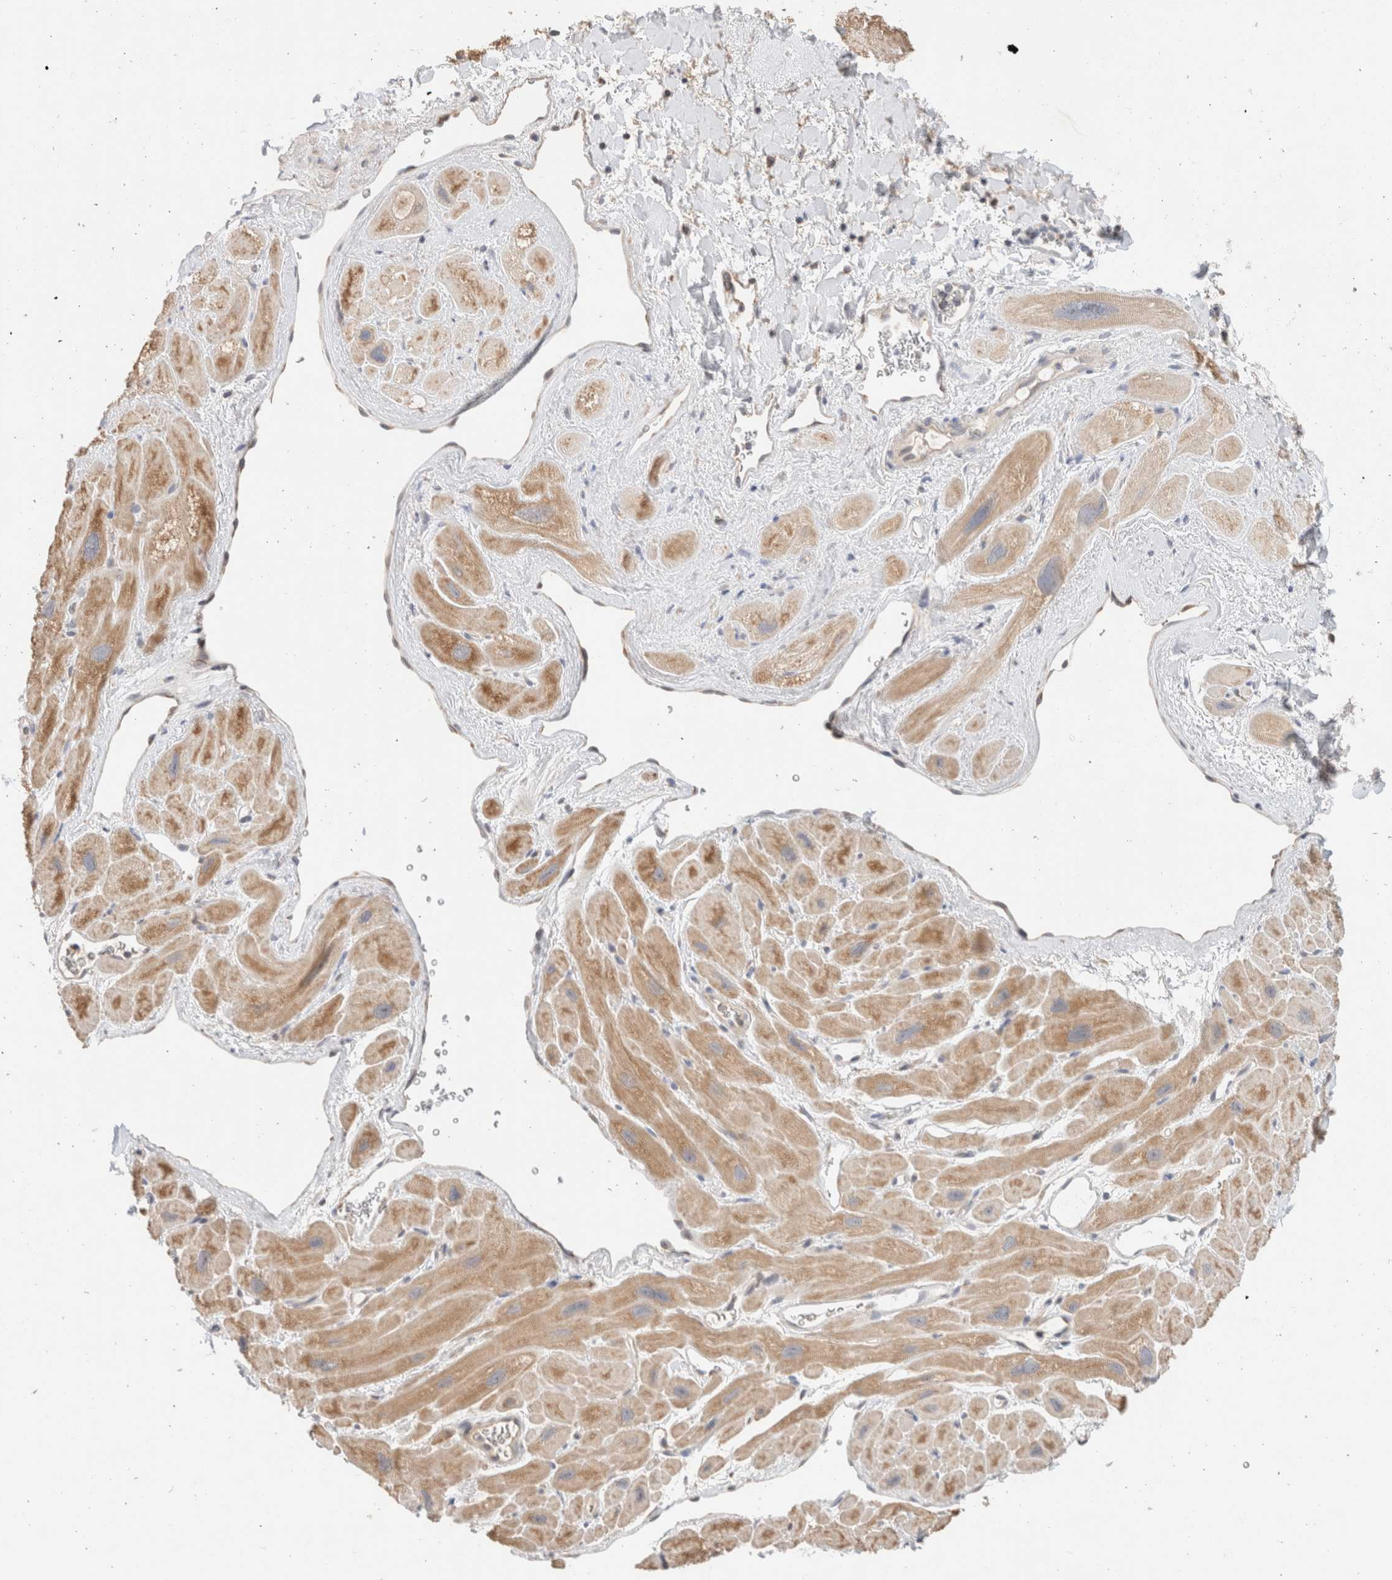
{"staining": {"intensity": "weak", "quantity": ">75%", "location": "cytoplasmic/membranous"}, "tissue": "heart muscle", "cell_type": "Cardiomyocytes", "image_type": "normal", "snomed": [{"axis": "morphology", "description": "Normal tissue, NOS"}, {"axis": "topography", "description": "Heart"}], "caption": "Immunohistochemical staining of unremarkable heart muscle demonstrates >75% levels of weak cytoplasmic/membranous protein expression in approximately >75% of cardiomyocytes.", "gene": "CA13", "patient": {"sex": "male", "age": 49}}